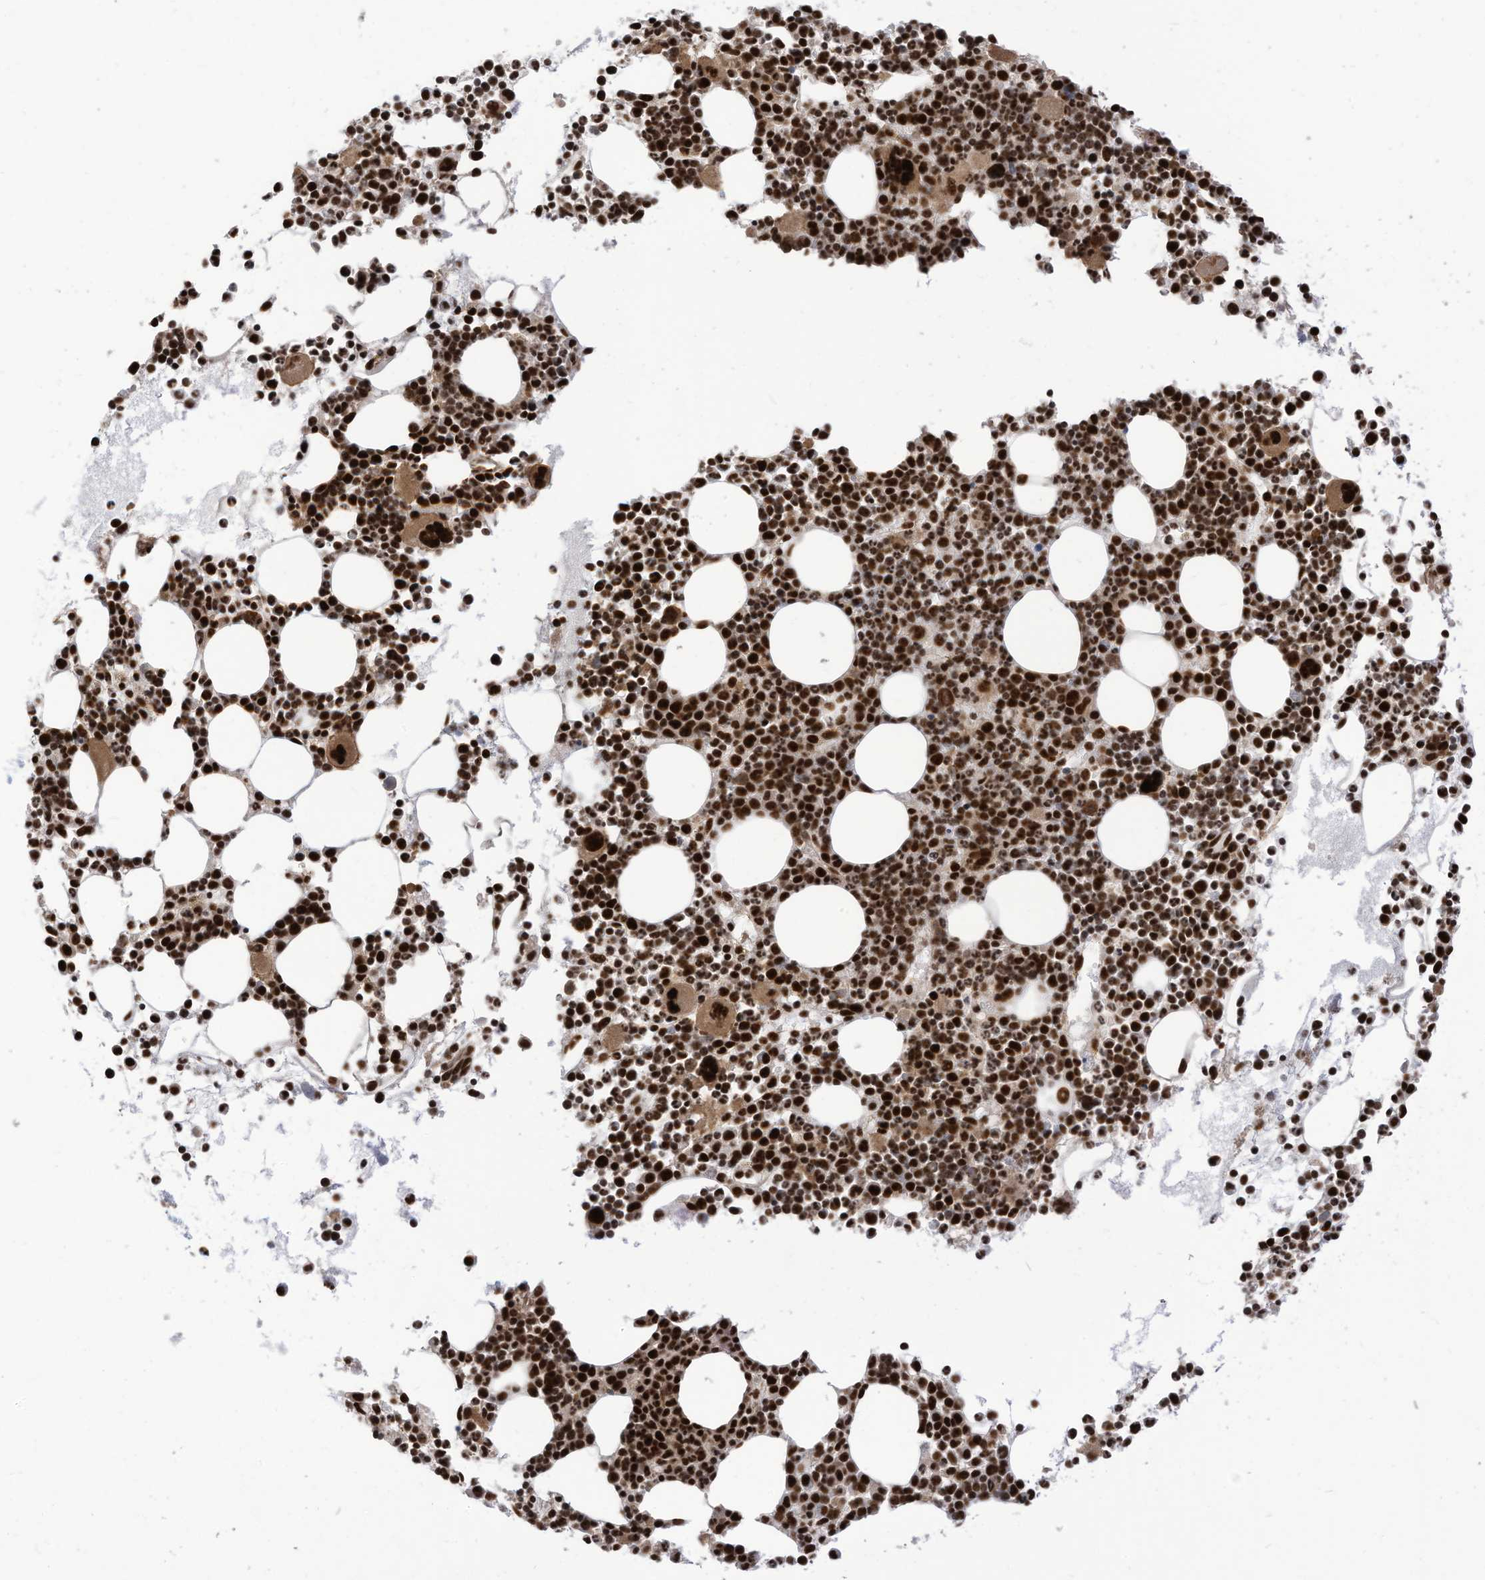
{"staining": {"intensity": "strong", "quantity": ">75%", "location": "nuclear"}, "tissue": "bone marrow", "cell_type": "Hematopoietic cells", "image_type": "normal", "snomed": [{"axis": "morphology", "description": "Normal tissue, NOS"}, {"axis": "topography", "description": "Bone marrow"}], "caption": "A high-resolution histopathology image shows immunohistochemistry (IHC) staining of unremarkable bone marrow, which demonstrates strong nuclear staining in approximately >75% of hematopoietic cells. (DAB IHC, brown staining for protein, blue staining for nuclei).", "gene": "SF3A3", "patient": {"sex": "female", "age": 62}}